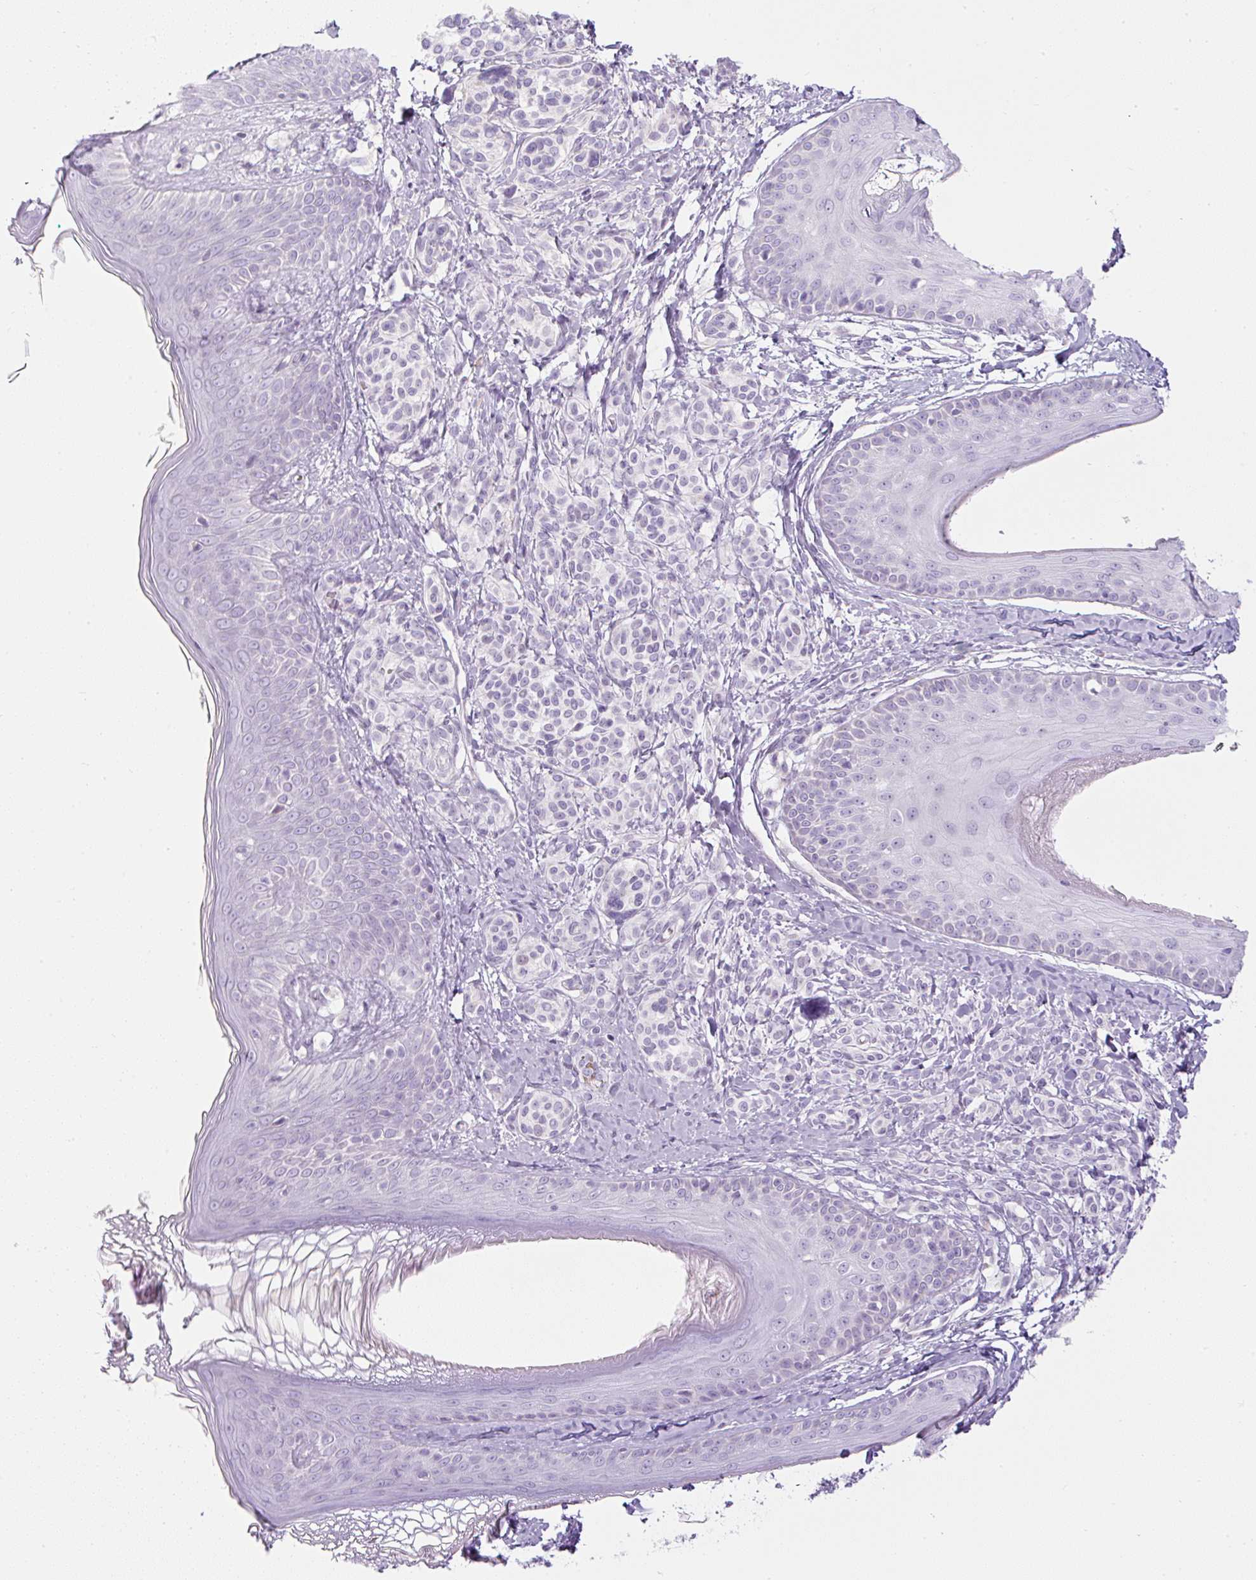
{"staining": {"intensity": "negative", "quantity": "none", "location": "none"}, "tissue": "skin", "cell_type": "Fibroblasts", "image_type": "normal", "snomed": [{"axis": "morphology", "description": "Normal tissue, NOS"}, {"axis": "topography", "description": "Skin"}], "caption": "High power microscopy photomicrograph of an IHC image of normal skin, revealing no significant staining in fibroblasts.", "gene": "FGFBP3", "patient": {"sex": "male", "age": 16}}